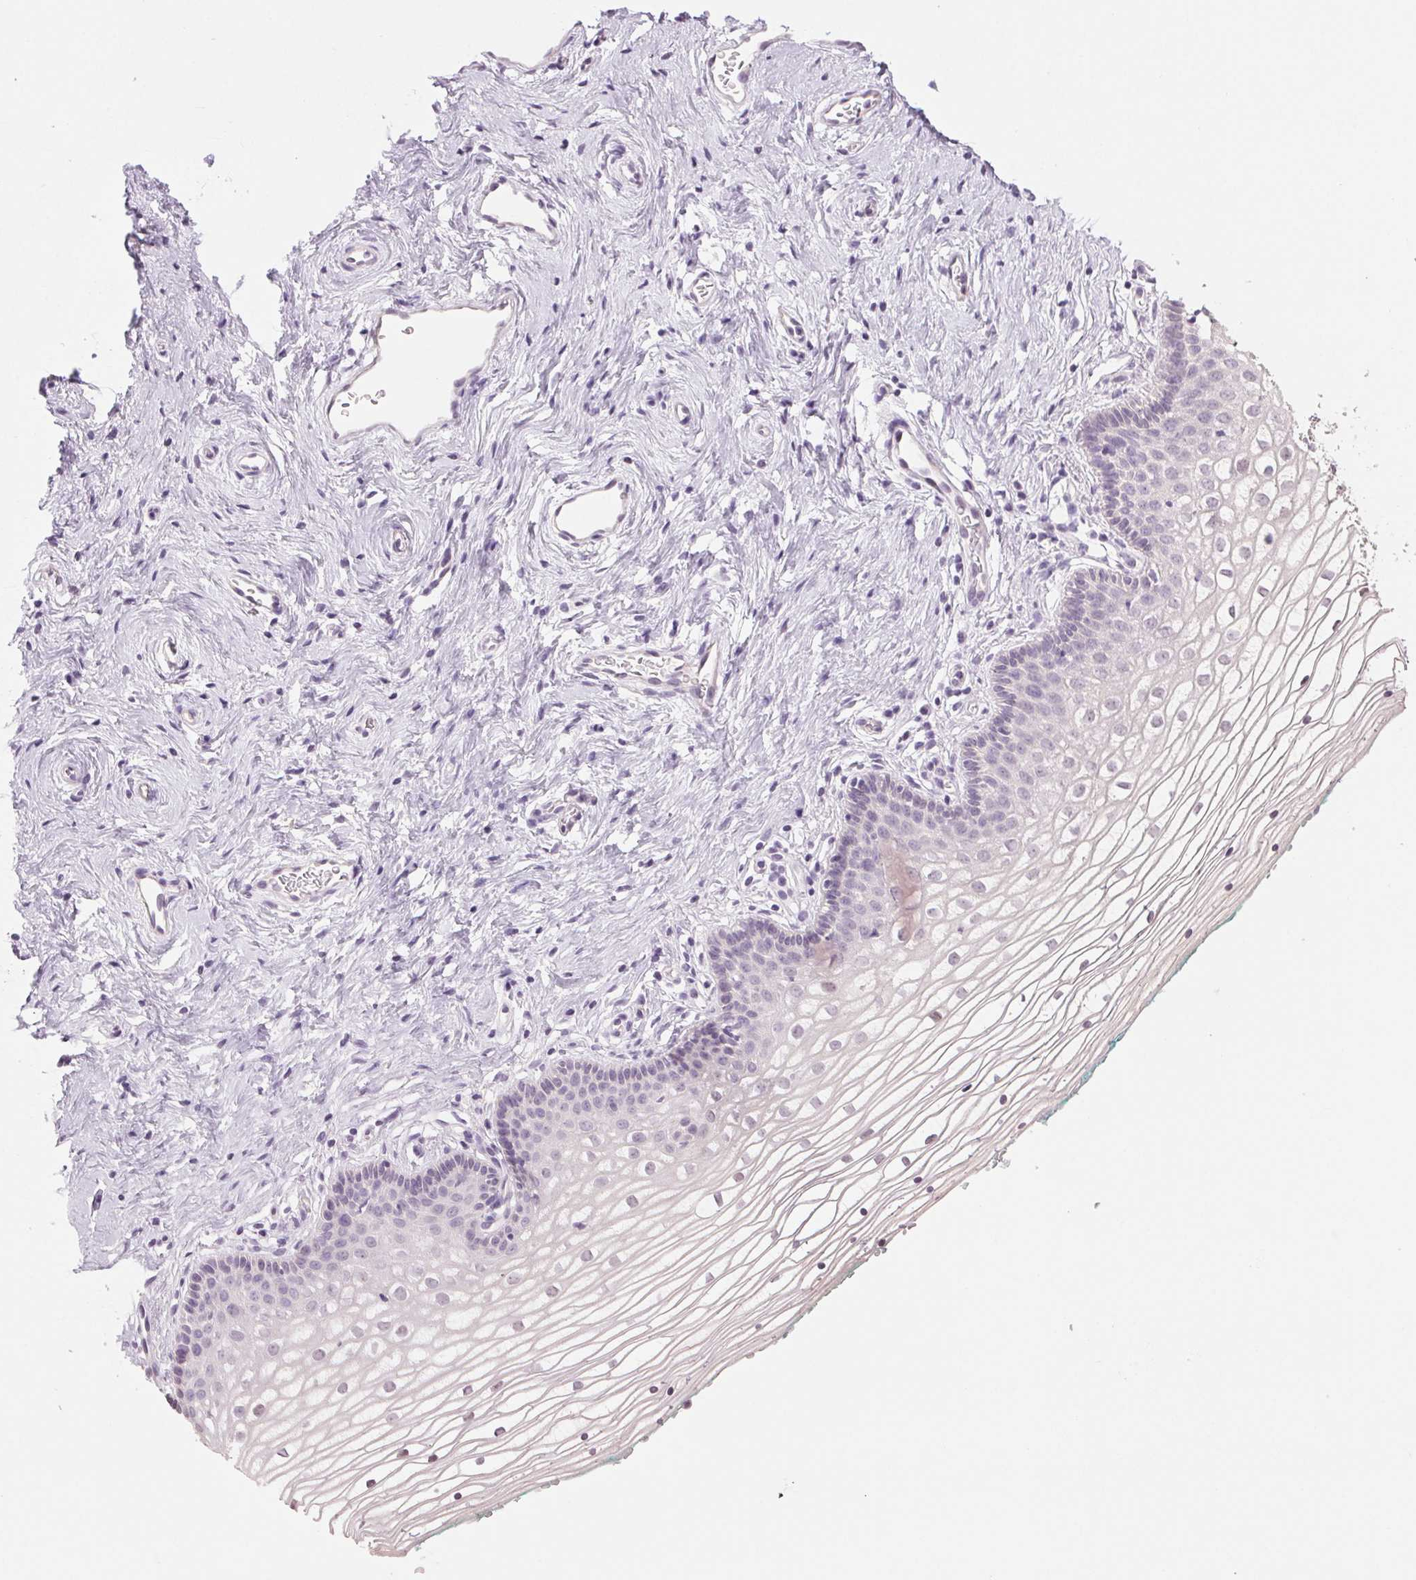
{"staining": {"intensity": "negative", "quantity": "none", "location": "none"}, "tissue": "vagina", "cell_type": "Squamous epithelial cells", "image_type": "normal", "snomed": [{"axis": "morphology", "description": "Normal tissue, NOS"}, {"axis": "topography", "description": "Vagina"}], "caption": "Vagina stained for a protein using IHC shows no staining squamous epithelial cells.", "gene": "MPO", "patient": {"sex": "female", "age": 36}}